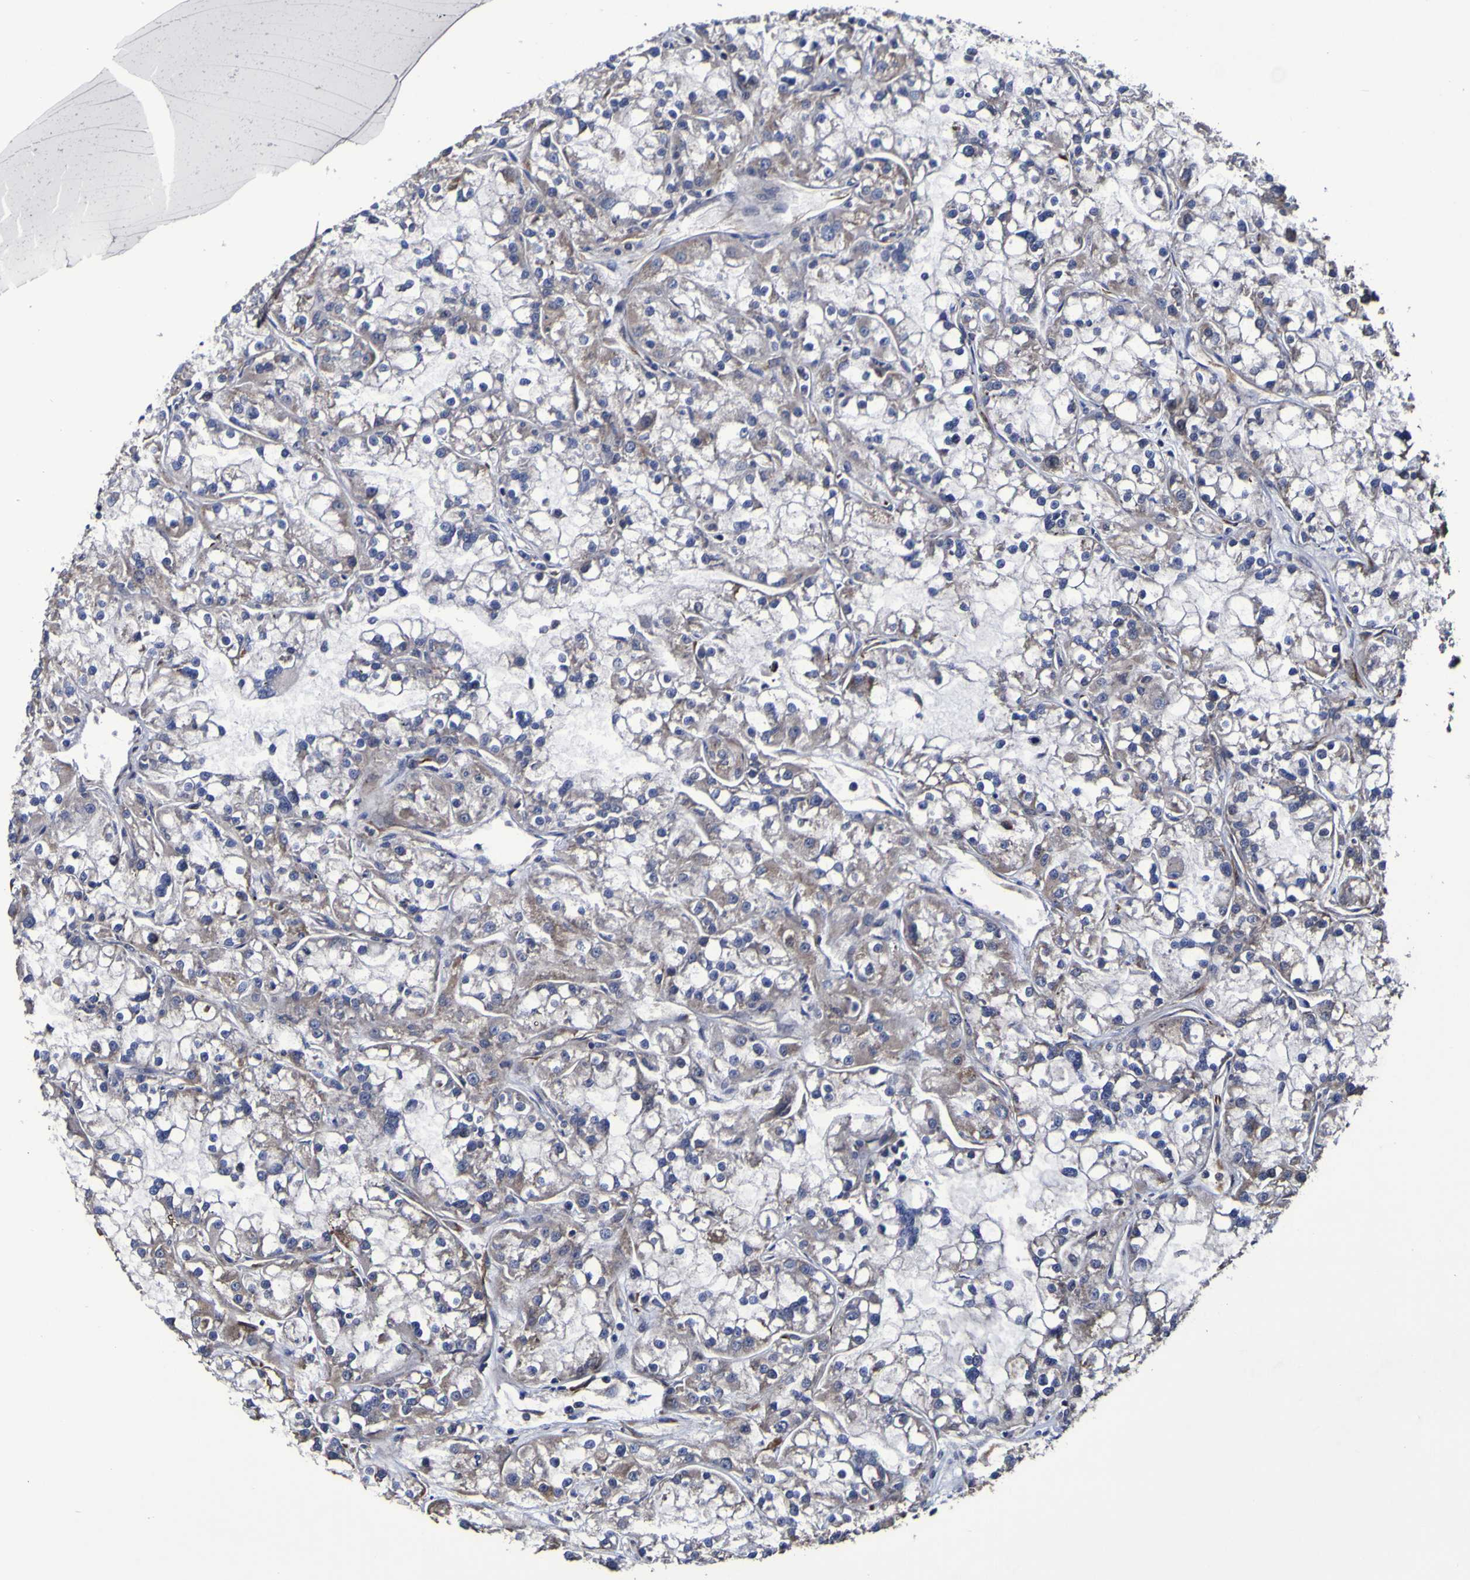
{"staining": {"intensity": "weak", "quantity": "<25%", "location": "cytoplasmic/membranous"}, "tissue": "renal cancer", "cell_type": "Tumor cells", "image_type": "cancer", "snomed": [{"axis": "morphology", "description": "Adenocarcinoma, NOS"}, {"axis": "topography", "description": "Kidney"}], "caption": "Human renal cancer stained for a protein using IHC exhibits no staining in tumor cells.", "gene": "P3H1", "patient": {"sex": "female", "age": 52}}